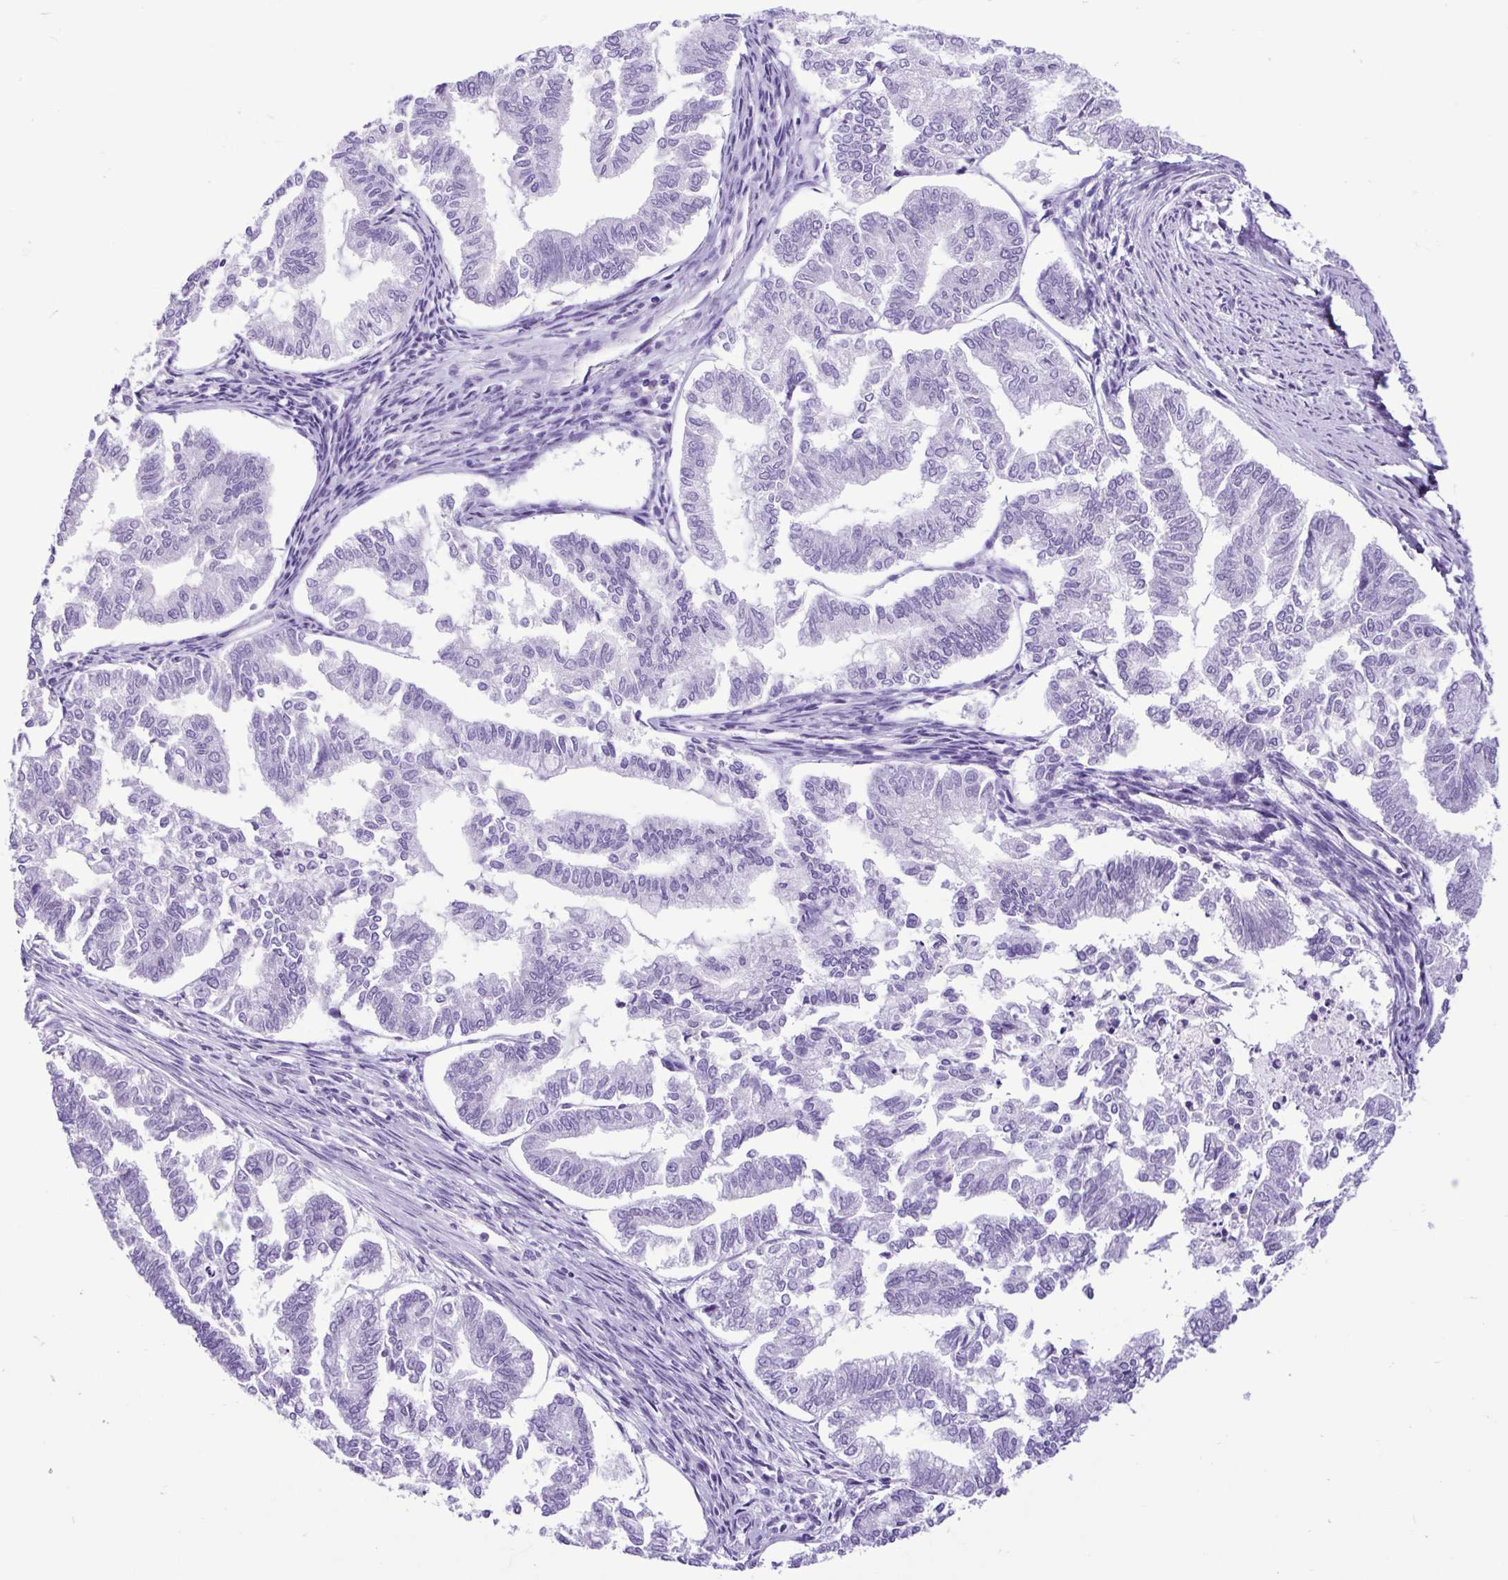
{"staining": {"intensity": "negative", "quantity": "none", "location": "none"}, "tissue": "endometrial cancer", "cell_type": "Tumor cells", "image_type": "cancer", "snomed": [{"axis": "morphology", "description": "Adenocarcinoma, NOS"}, {"axis": "topography", "description": "Endometrium"}], "caption": "High power microscopy photomicrograph of an IHC image of endometrial cancer (adenocarcinoma), revealing no significant staining in tumor cells.", "gene": "SPATA16", "patient": {"sex": "female", "age": 79}}